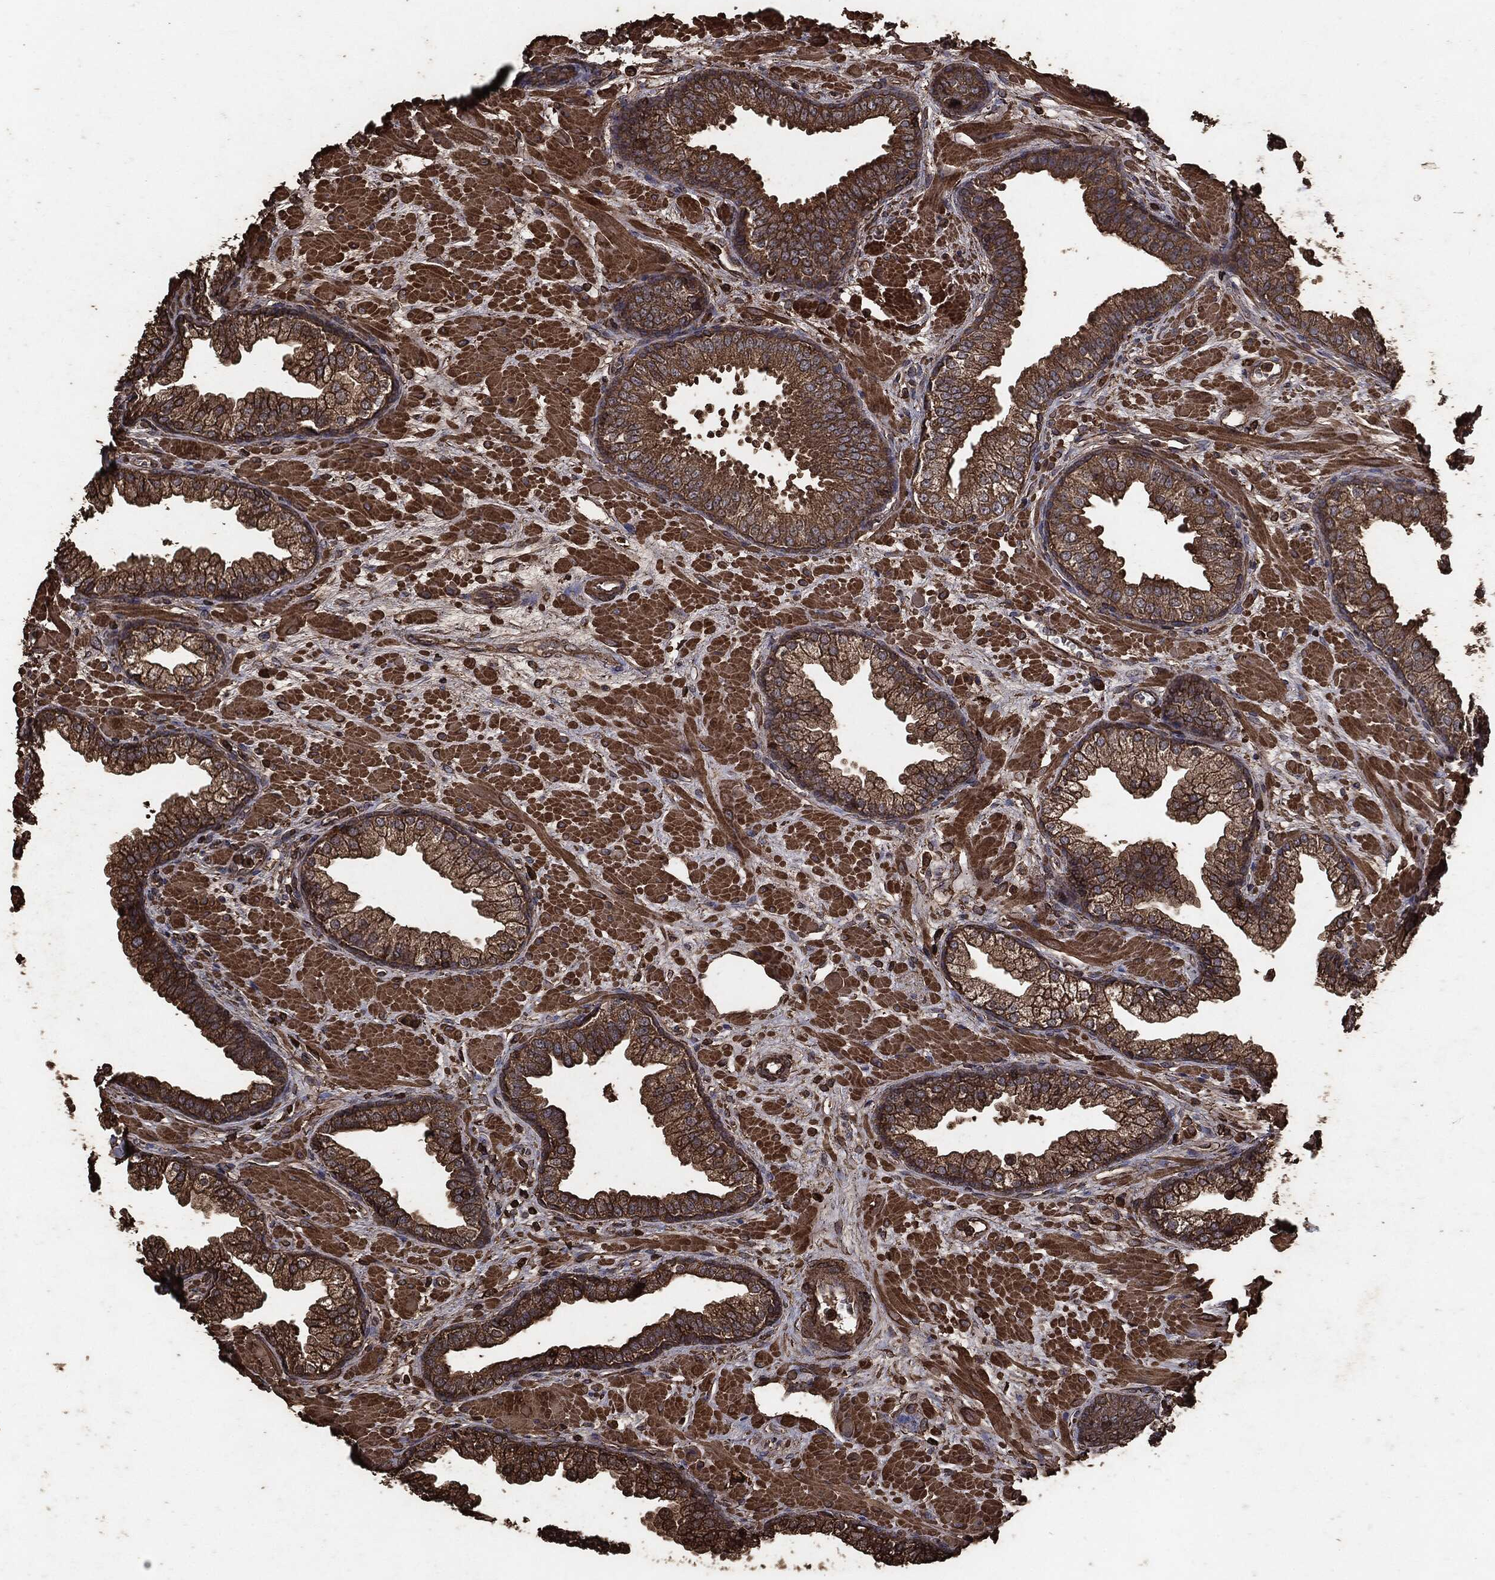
{"staining": {"intensity": "moderate", "quantity": ">75%", "location": "cytoplasmic/membranous"}, "tissue": "prostate", "cell_type": "Glandular cells", "image_type": "normal", "snomed": [{"axis": "morphology", "description": "Normal tissue, NOS"}, {"axis": "topography", "description": "Prostate"}], "caption": "This image displays IHC staining of unremarkable human prostate, with medium moderate cytoplasmic/membranous staining in about >75% of glandular cells.", "gene": "MTOR", "patient": {"sex": "male", "age": 63}}